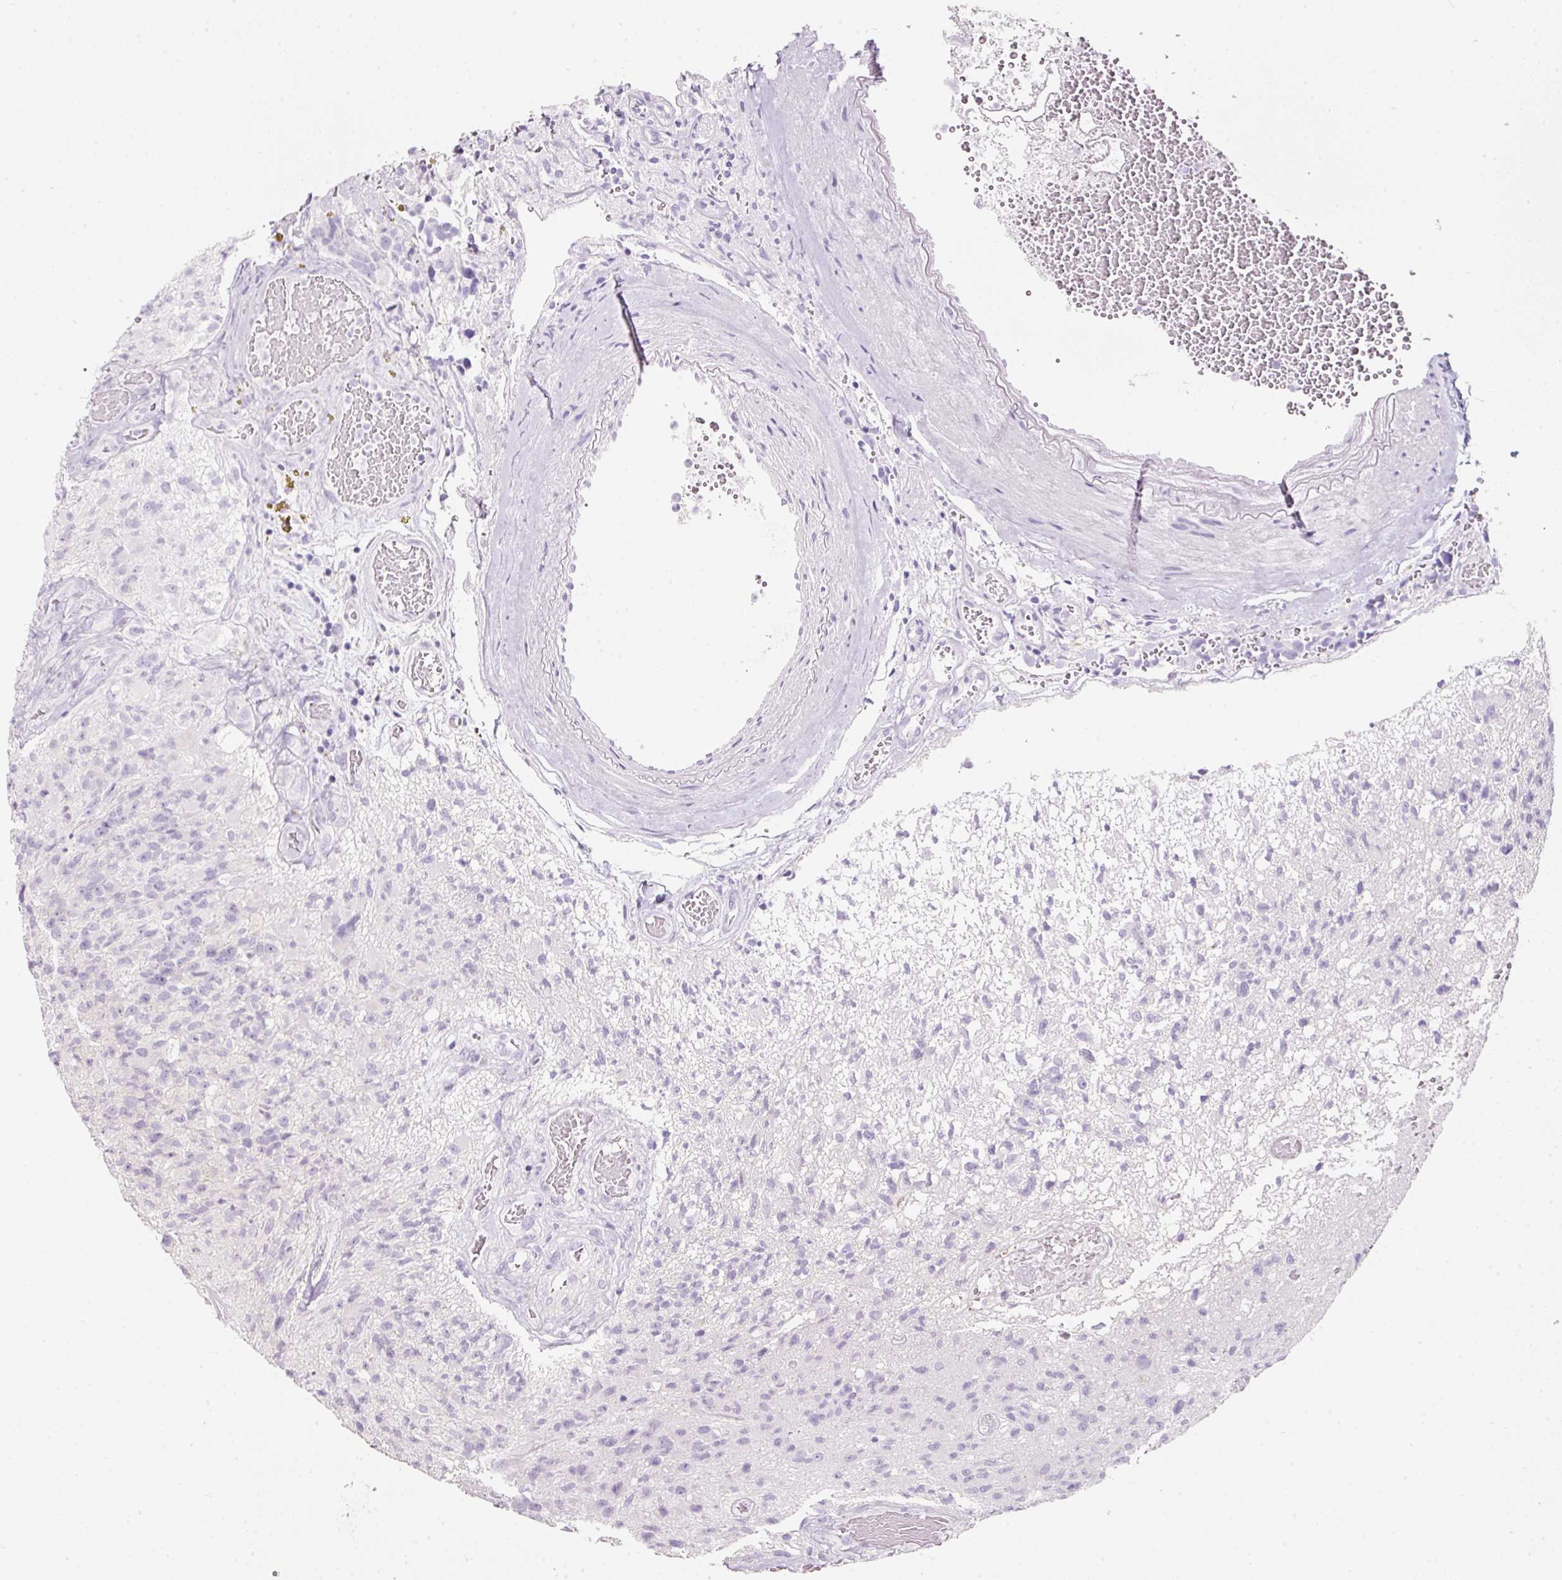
{"staining": {"intensity": "negative", "quantity": "none", "location": "none"}, "tissue": "glioma", "cell_type": "Tumor cells", "image_type": "cancer", "snomed": [{"axis": "morphology", "description": "Glioma, malignant, High grade"}, {"axis": "topography", "description": "Brain"}], "caption": "Tumor cells show no significant staining in malignant glioma (high-grade).", "gene": "SLC2A2", "patient": {"sex": "male", "age": 76}}